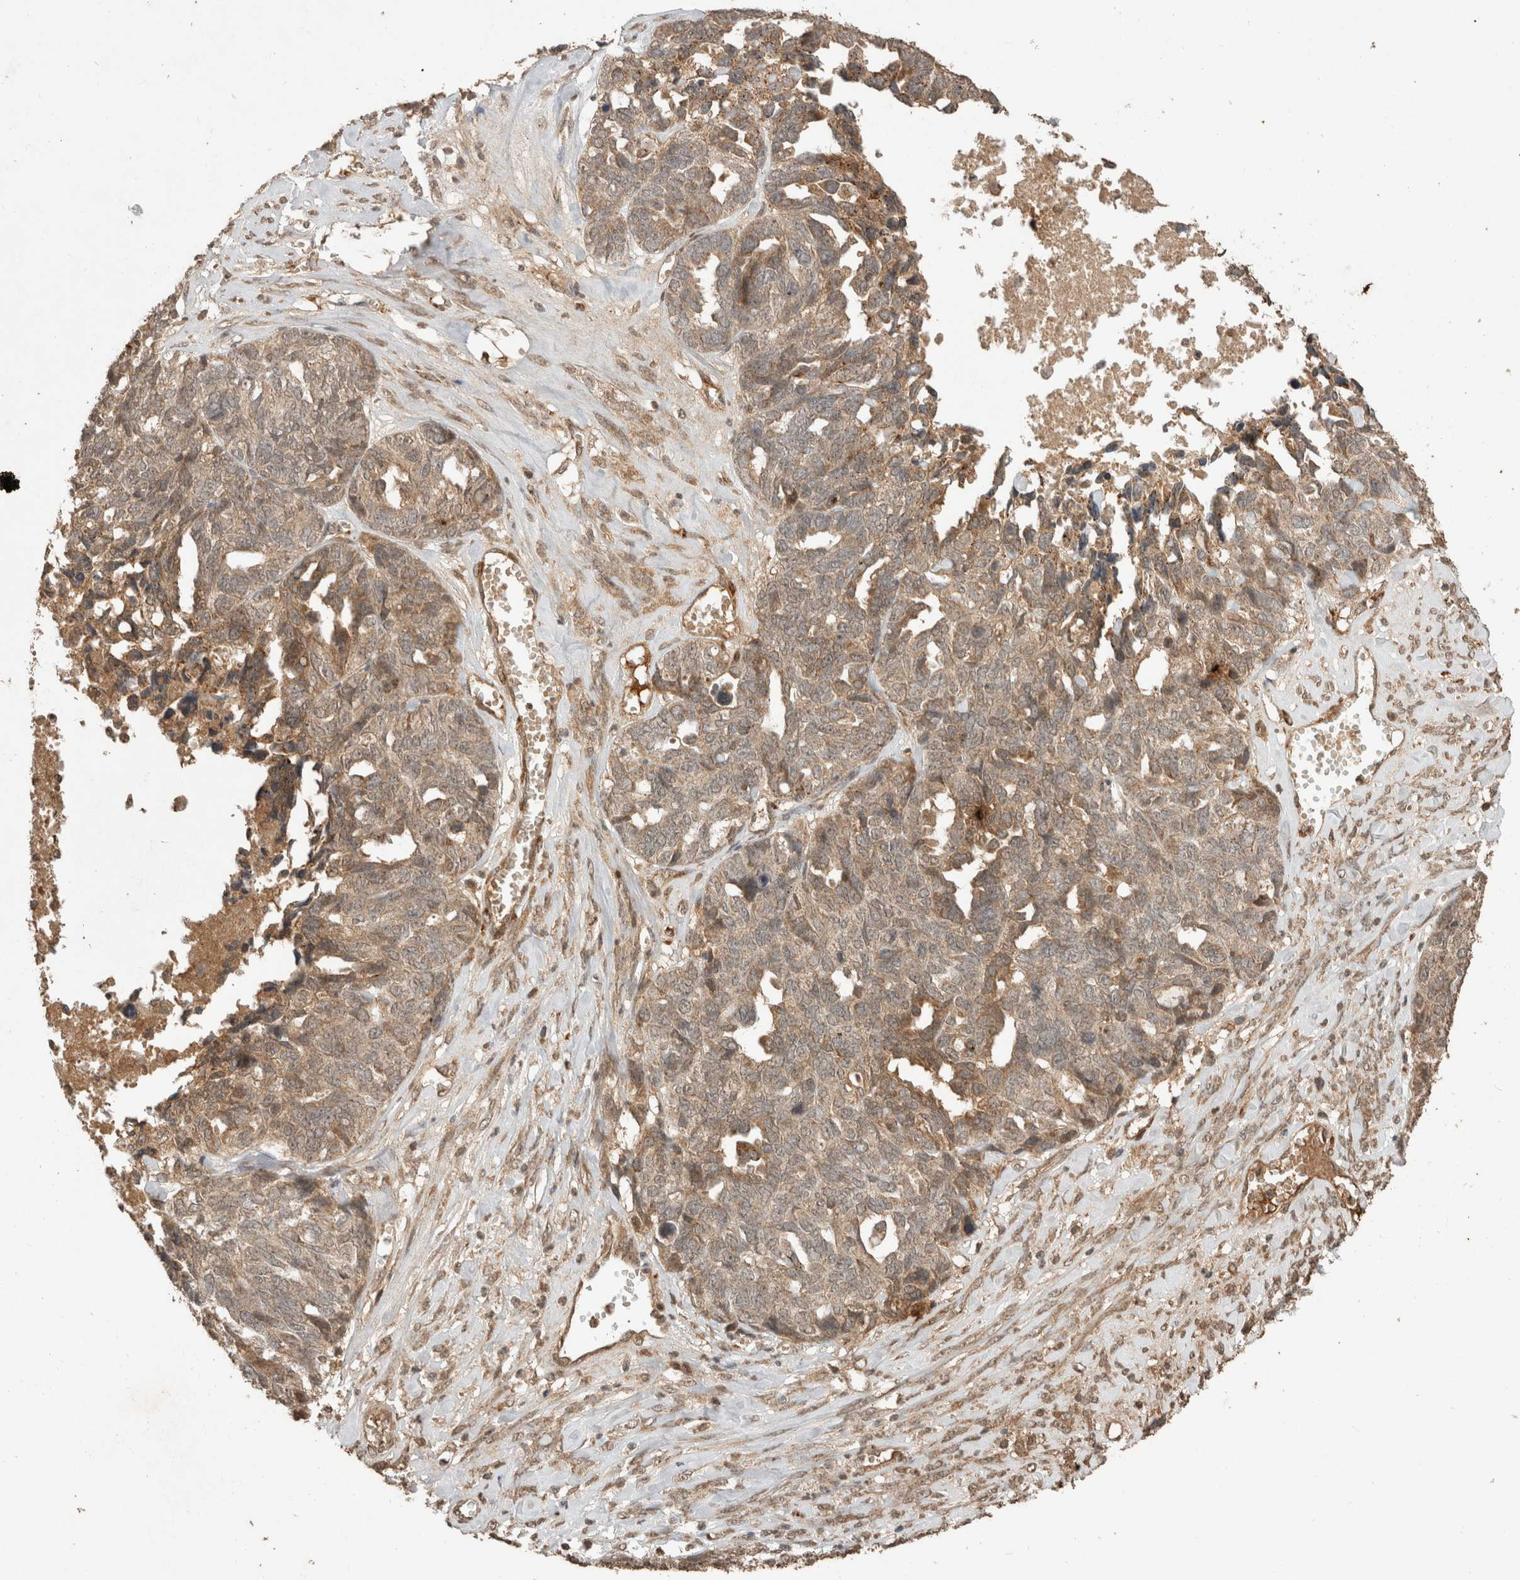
{"staining": {"intensity": "weak", "quantity": ">75%", "location": "cytoplasmic/membranous"}, "tissue": "ovarian cancer", "cell_type": "Tumor cells", "image_type": "cancer", "snomed": [{"axis": "morphology", "description": "Cystadenocarcinoma, serous, NOS"}, {"axis": "topography", "description": "Ovary"}], "caption": "Immunohistochemical staining of ovarian cancer (serous cystadenocarcinoma) exhibits low levels of weak cytoplasmic/membranous protein staining in about >75% of tumor cells.", "gene": "FAM3A", "patient": {"sex": "female", "age": 79}}